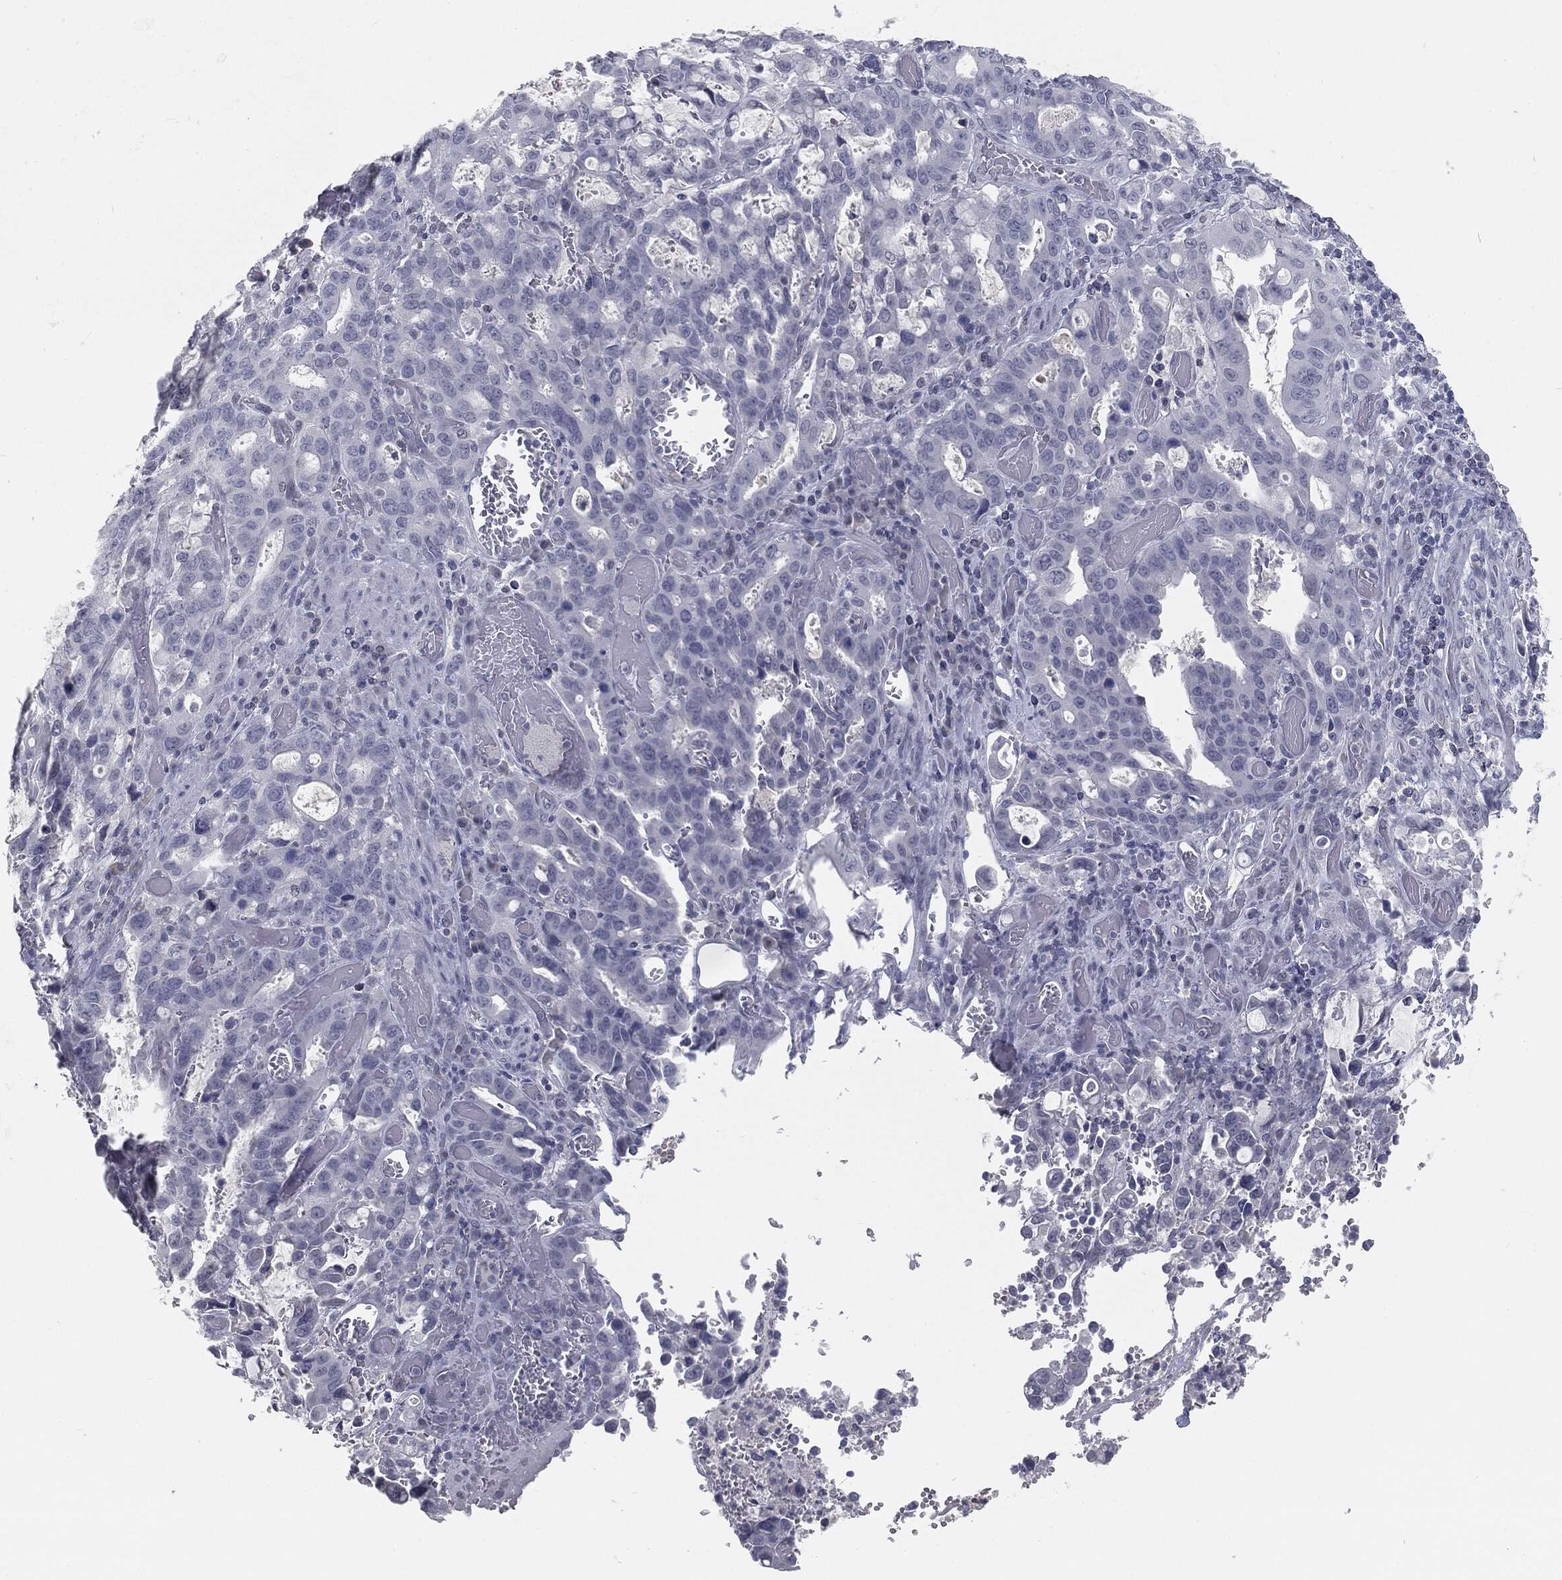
{"staining": {"intensity": "negative", "quantity": "none", "location": "none"}, "tissue": "stomach cancer", "cell_type": "Tumor cells", "image_type": "cancer", "snomed": [{"axis": "morphology", "description": "Adenocarcinoma, NOS"}, {"axis": "topography", "description": "Stomach, upper"}, {"axis": "topography", "description": "Stomach"}], "caption": "The image demonstrates no staining of tumor cells in stomach cancer (adenocarcinoma).", "gene": "PRAME", "patient": {"sex": "male", "age": 62}}